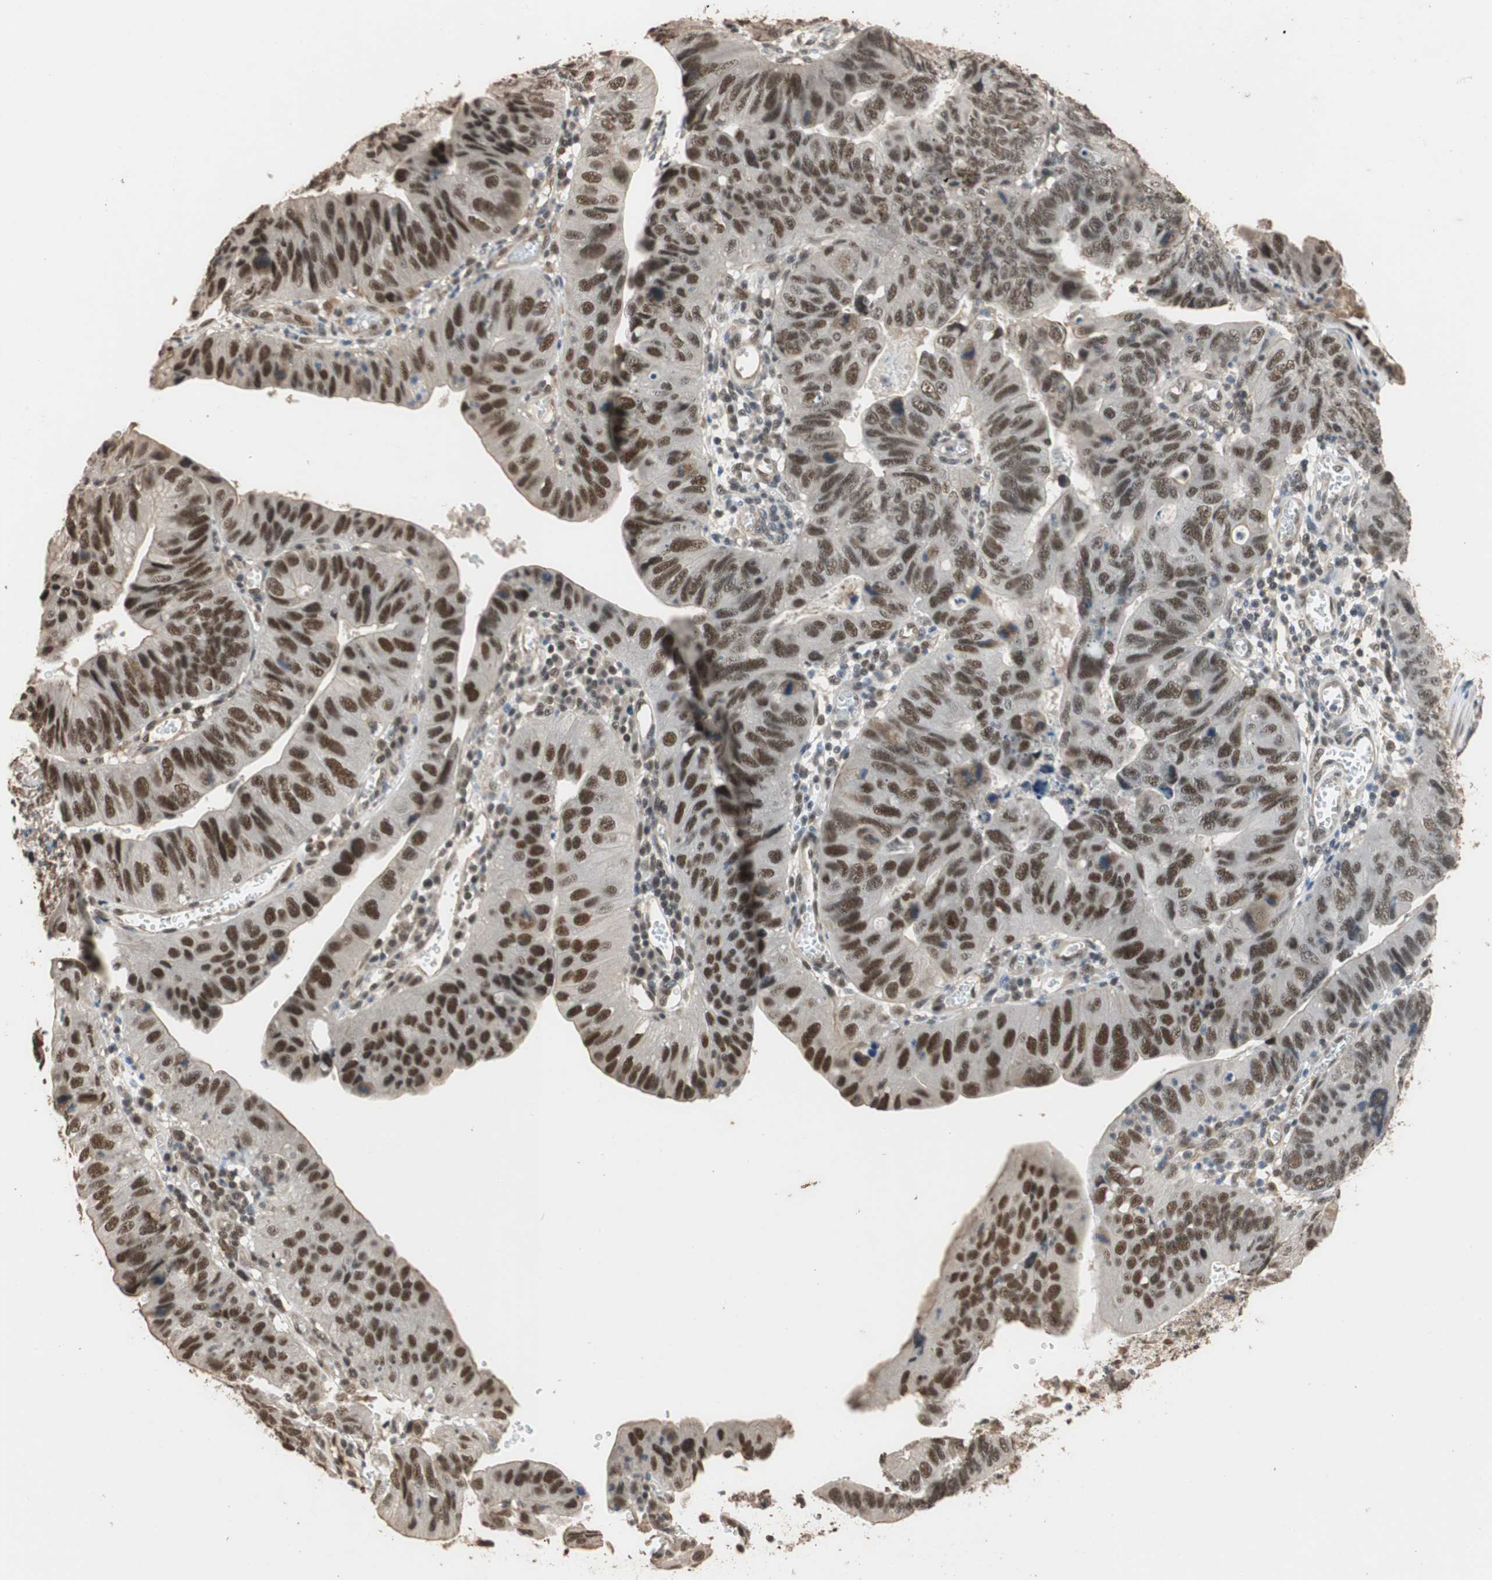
{"staining": {"intensity": "moderate", "quantity": ">75%", "location": "nuclear"}, "tissue": "stomach cancer", "cell_type": "Tumor cells", "image_type": "cancer", "snomed": [{"axis": "morphology", "description": "Adenocarcinoma, NOS"}, {"axis": "topography", "description": "Stomach"}], "caption": "Immunohistochemical staining of stomach adenocarcinoma reveals medium levels of moderate nuclear staining in about >75% of tumor cells.", "gene": "CDC5L", "patient": {"sex": "male", "age": 59}}